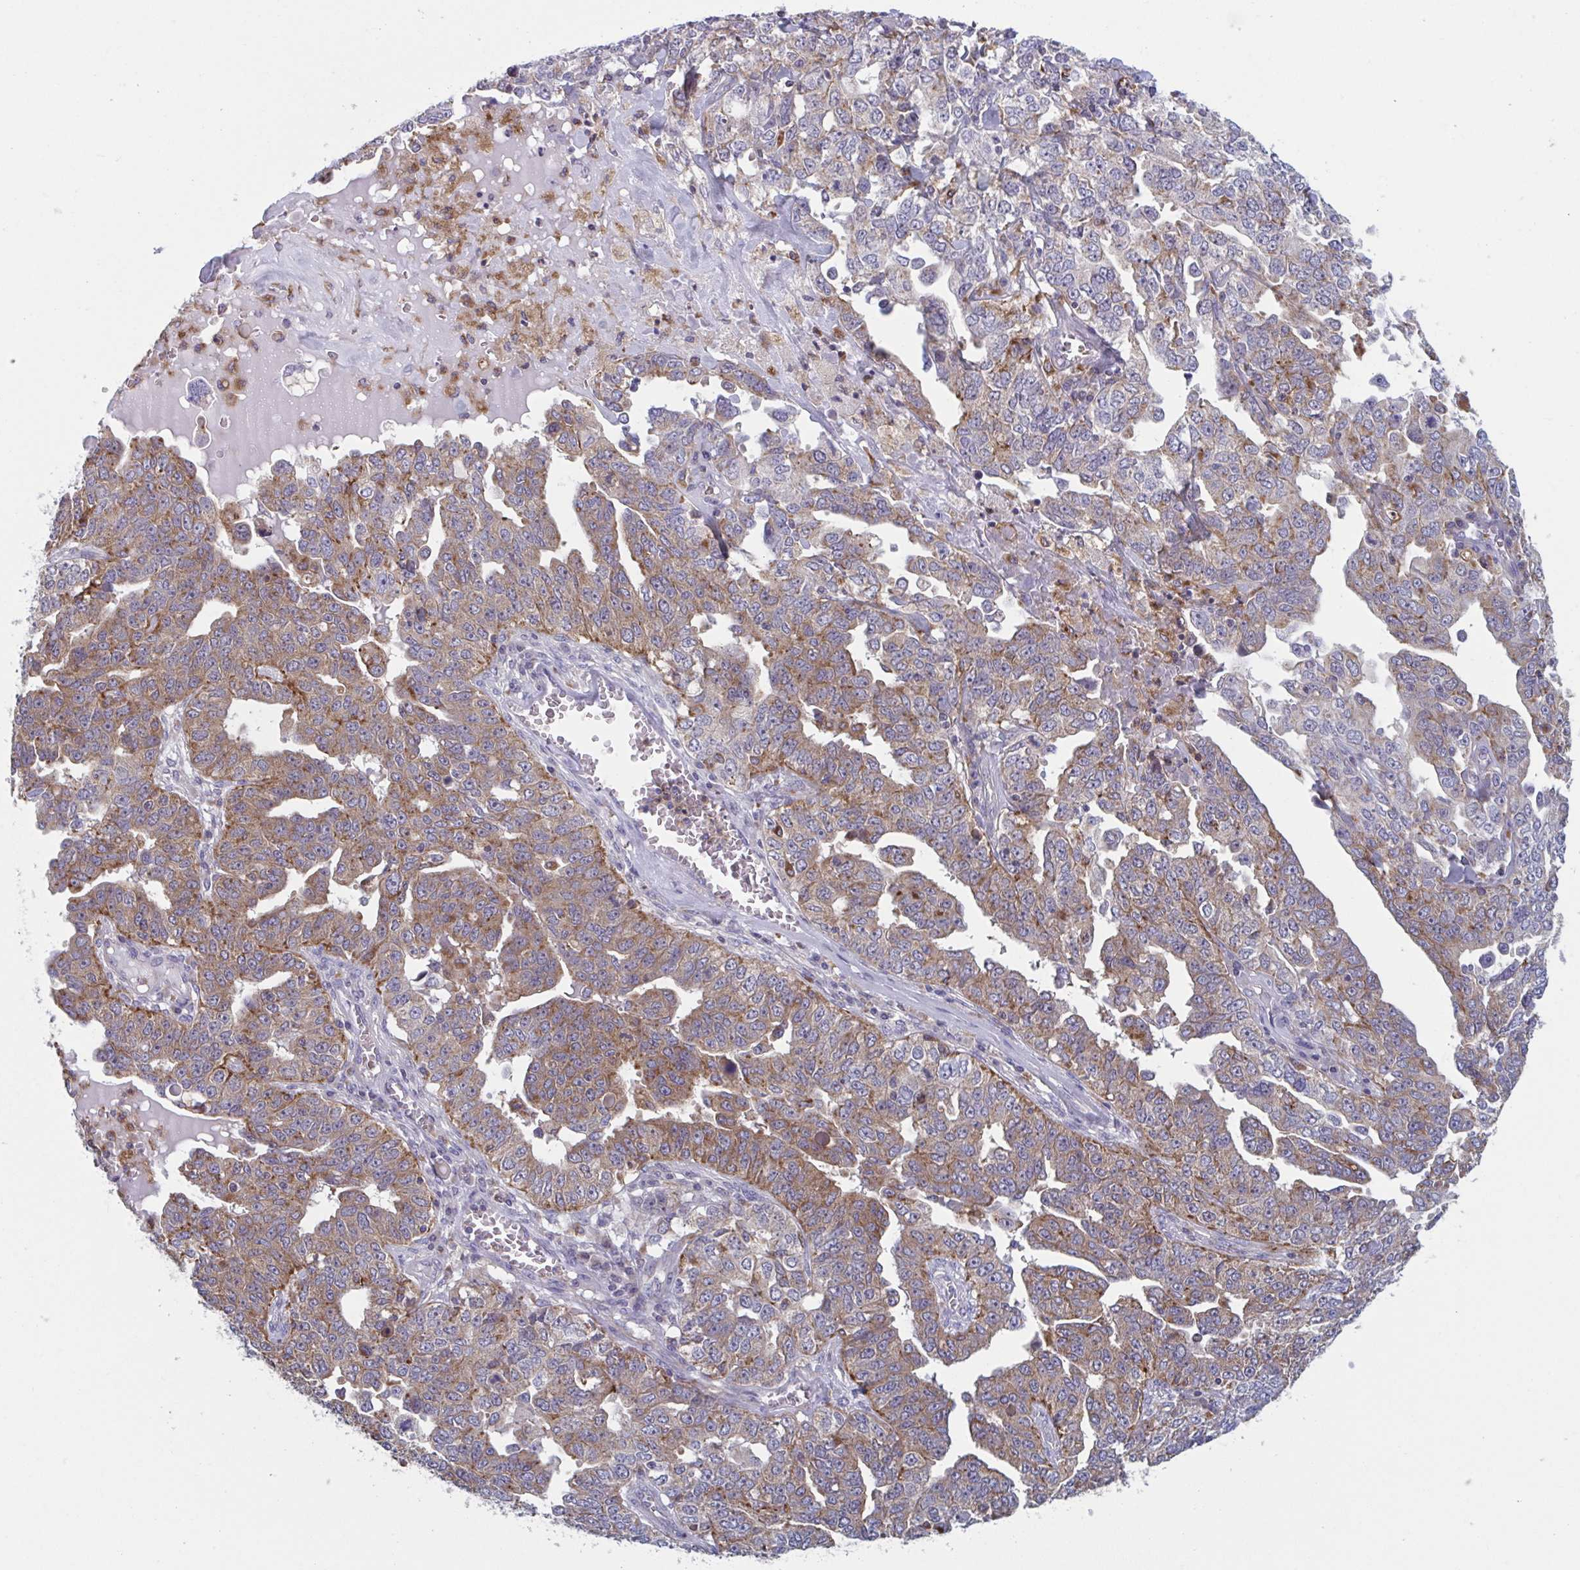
{"staining": {"intensity": "moderate", "quantity": "25%-75%", "location": "cytoplasmic/membranous"}, "tissue": "ovarian cancer", "cell_type": "Tumor cells", "image_type": "cancer", "snomed": [{"axis": "morphology", "description": "Carcinoma, endometroid"}, {"axis": "topography", "description": "Ovary"}], "caption": "Ovarian cancer tissue shows moderate cytoplasmic/membranous positivity in approximately 25%-75% of tumor cells", "gene": "NIPSNAP1", "patient": {"sex": "female", "age": 62}}